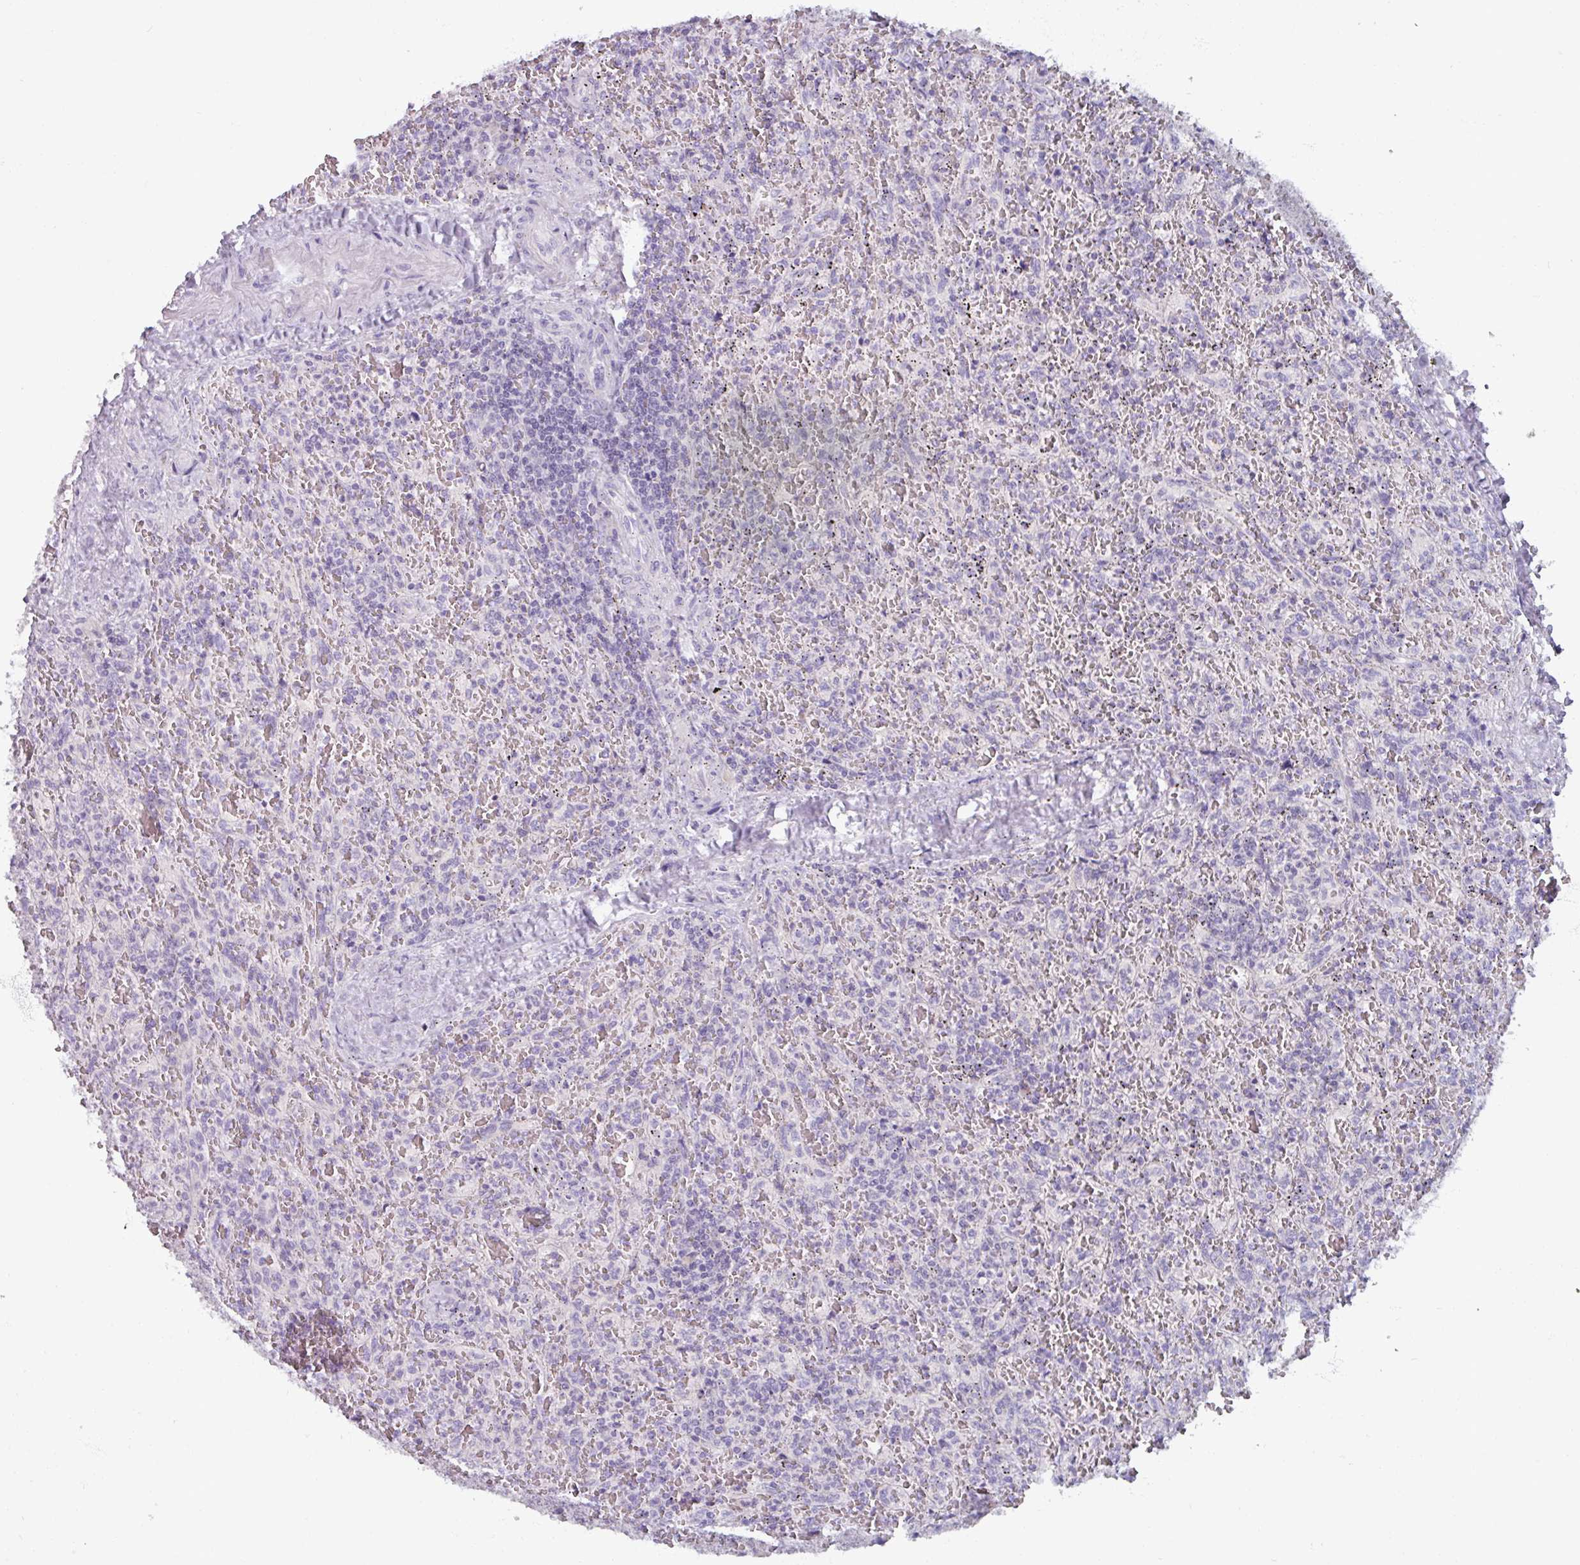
{"staining": {"intensity": "negative", "quantity": "none", "location": "none"}, "tissue": "lymphoma", "cell_type": "Tumor cells", "image_type": "cancer", "snomed": [{"axis": "morphology", "description": "Malignant lymphoma, non-Hodgkin's type, Low grade"}, {"axis": "topography", "description": "Spleen"}], "caption": "There is no significant staining in tumor cells of lymphoma.", "gene": "SMIM11", "patient": {"sex": "female", "age": 64}}